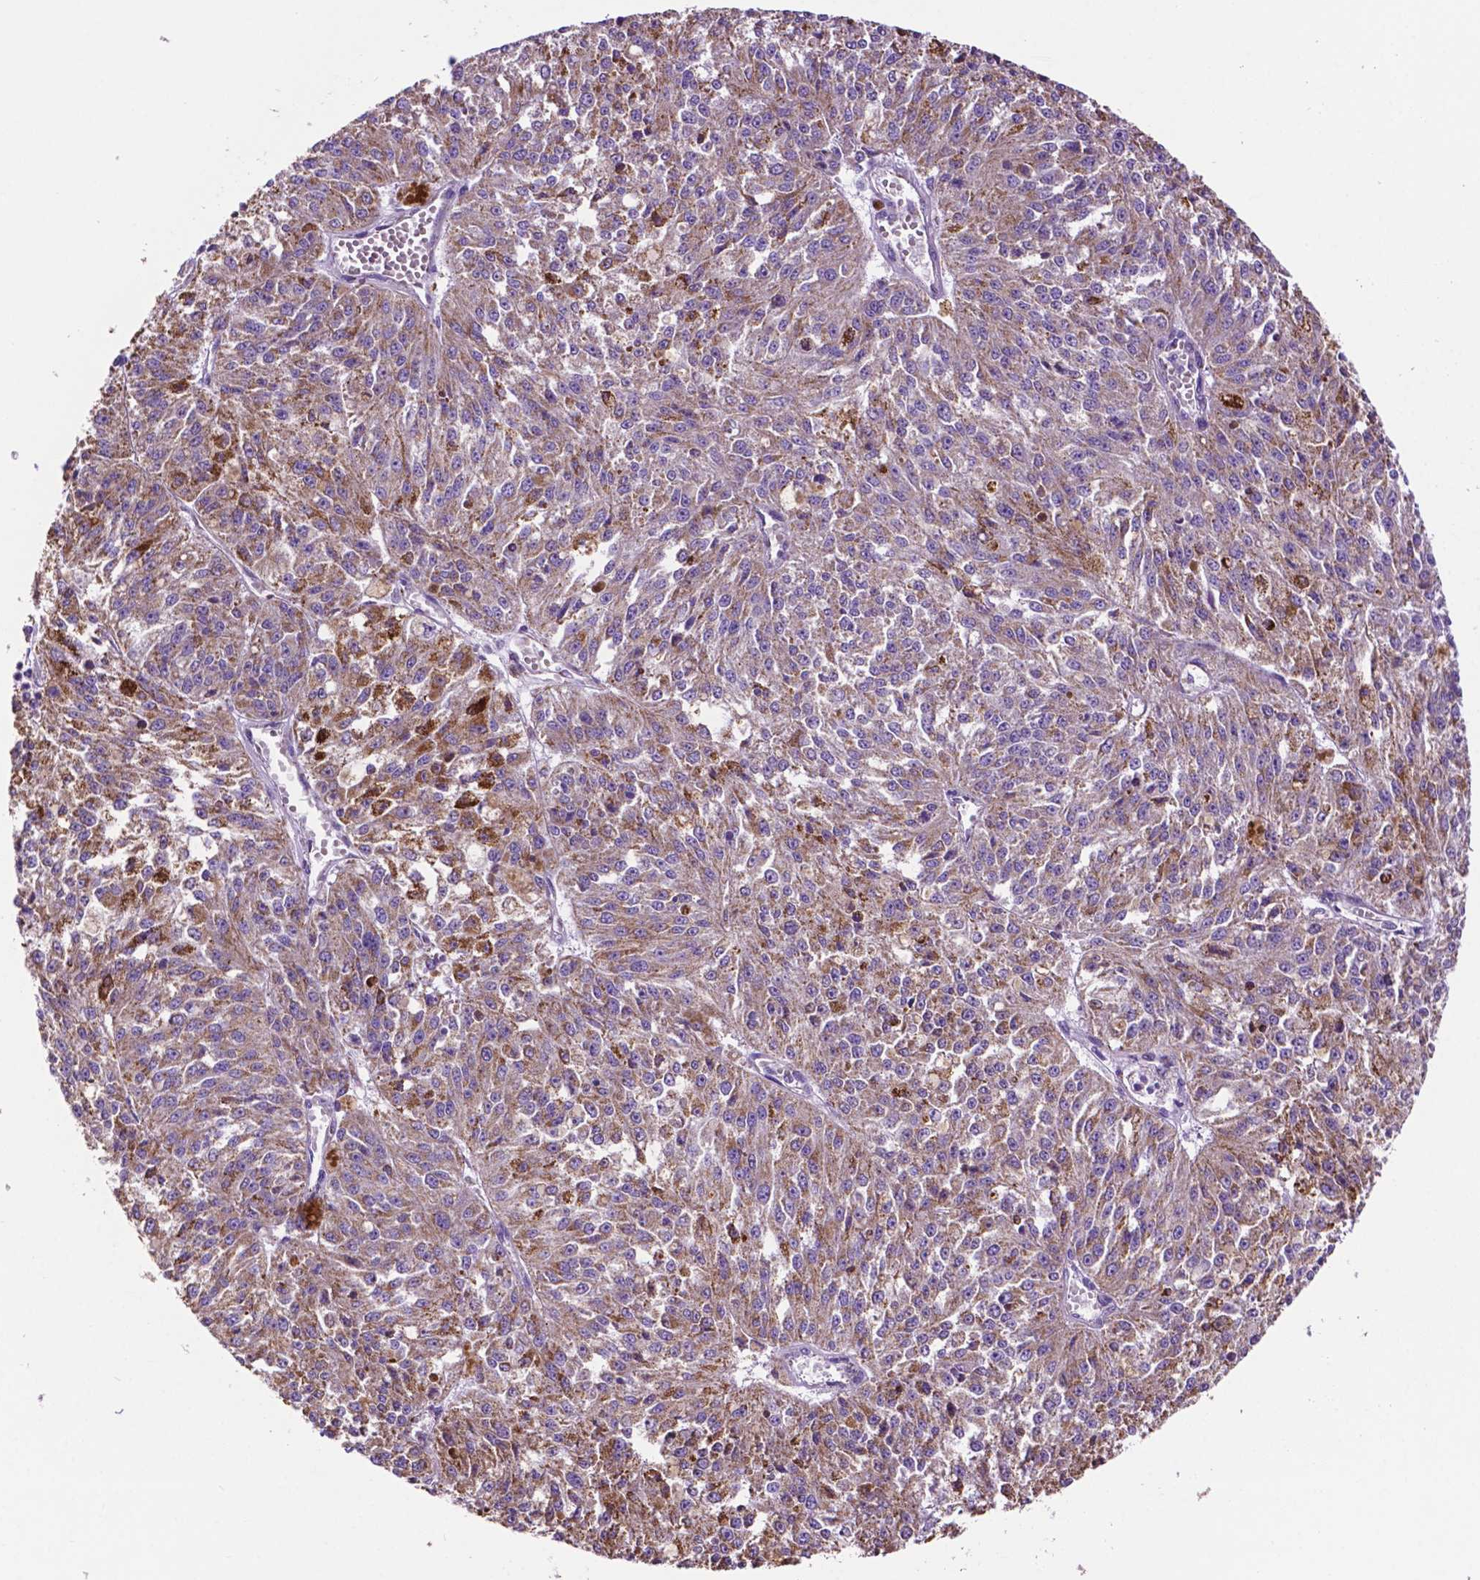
{"staining": {"intensity": "moderate", "quantity": ">75%", "location": "cytoplasmic/membranous"}, "tissue": "melanoma", "cell_type": "Tumor cells", "image_type": "cancer", "snomed": [{"axis": "morphology", "description": "Malignant melanoma, Metastatic site"}, {"axis": "topography", "description": "Lymph node"}], "caption": "This is a histology image of immunohistochemistry (IHC) staining of melanoma, which shows moderate expression in the cytoplasmic/membranous of tumor cells.", "gene": "GDPD5", "patient": {"sex": "female", "age": 64}}